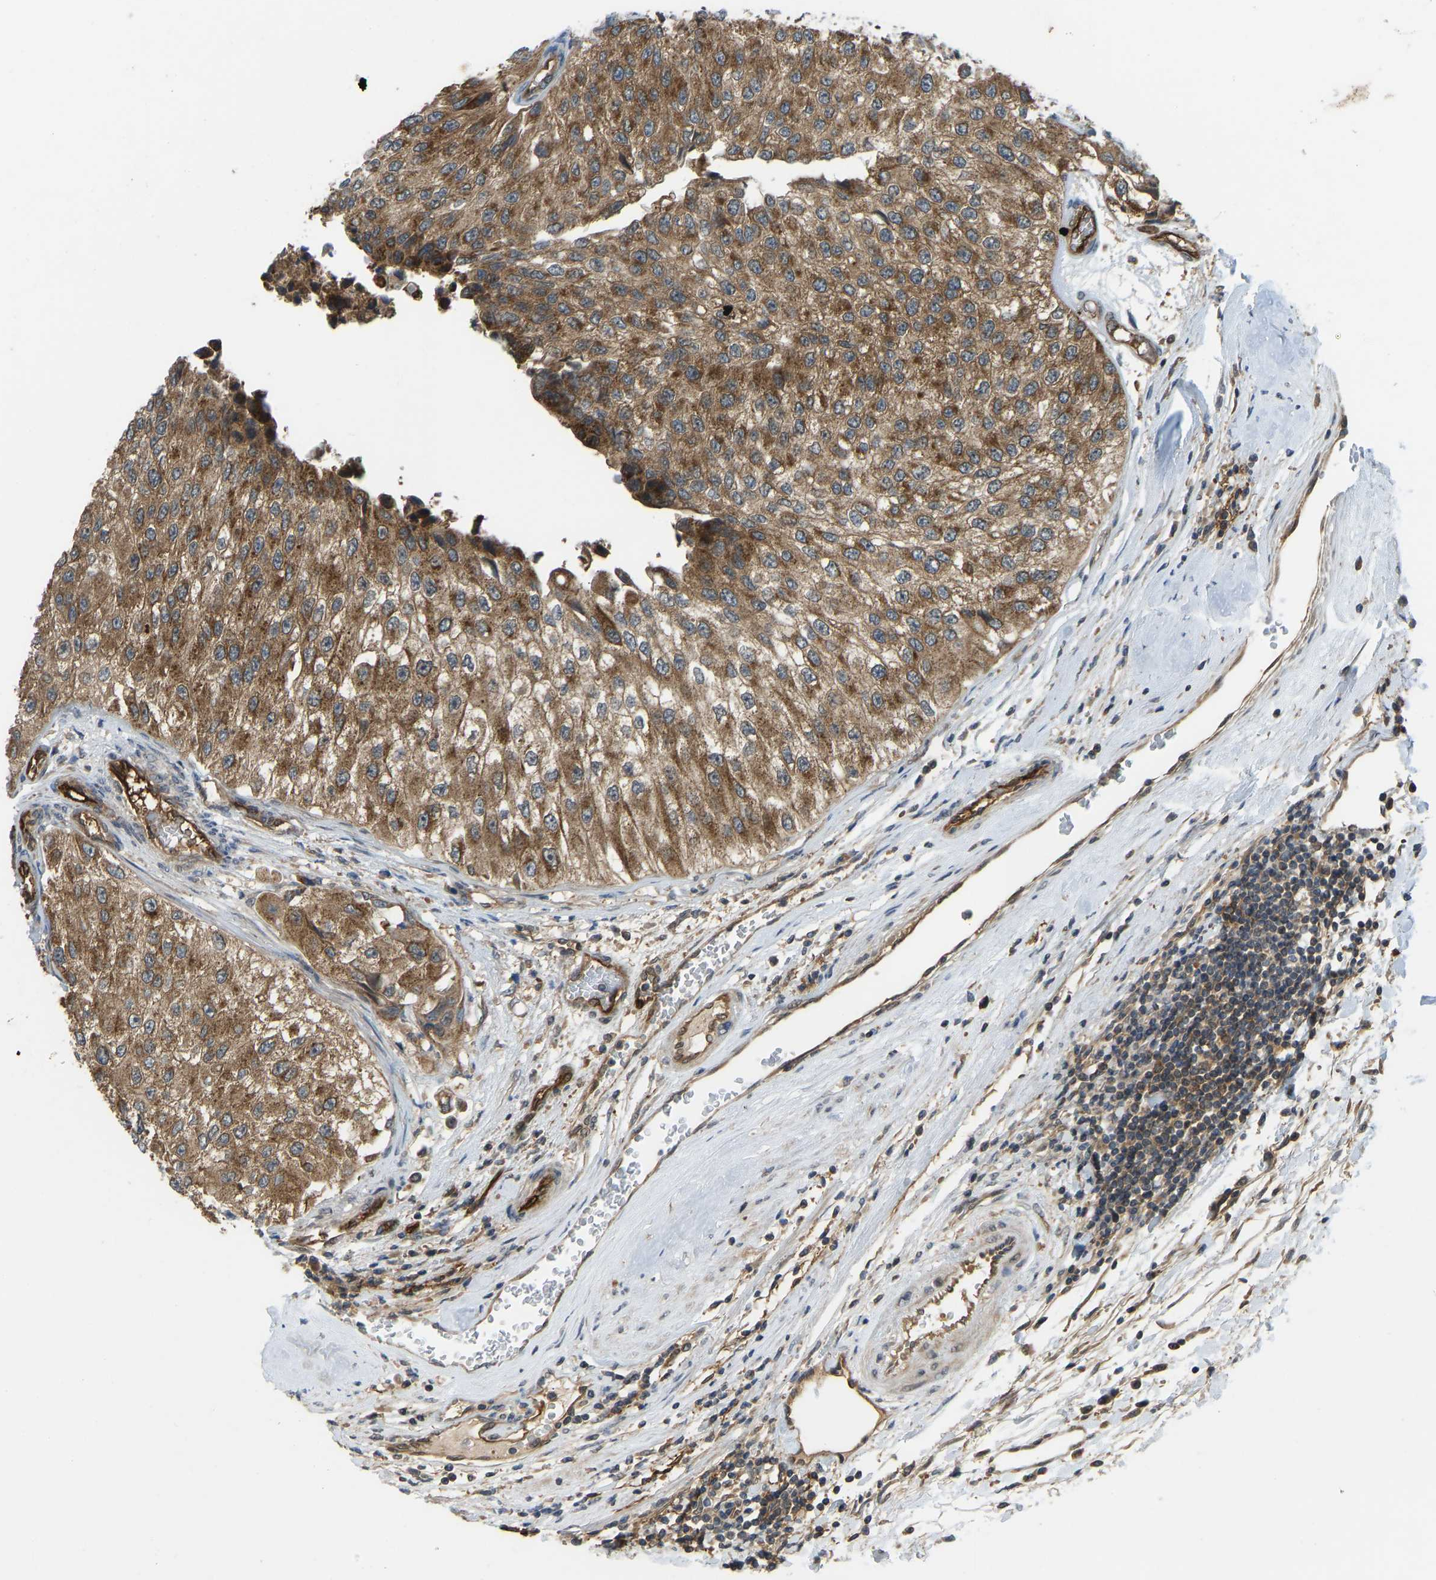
{"staining": {"intensity": "moderate", "quantity": ">75%", "location": "cytoplasmic/membranous"}, "tissue": "urothelial cancer", "cell_type": "Tumor cells", "image_type": "cancer", "snomed": [{"axis": "morphology", "description": "Urothelial carcinoma, High grade"}, {"axis": "topography", "description": "Kidney"}, {"axis": "topography", "description": "Urinary bladder"}], "caption": "Immunohistochemical staining of human urothelial cancer exhibits medium levels of moderate cytoplasmic/membranous positivity in approximately >75% of tumor cells.", "gene": "CCT8", "patient": {"sex": "male", "age": 77}}